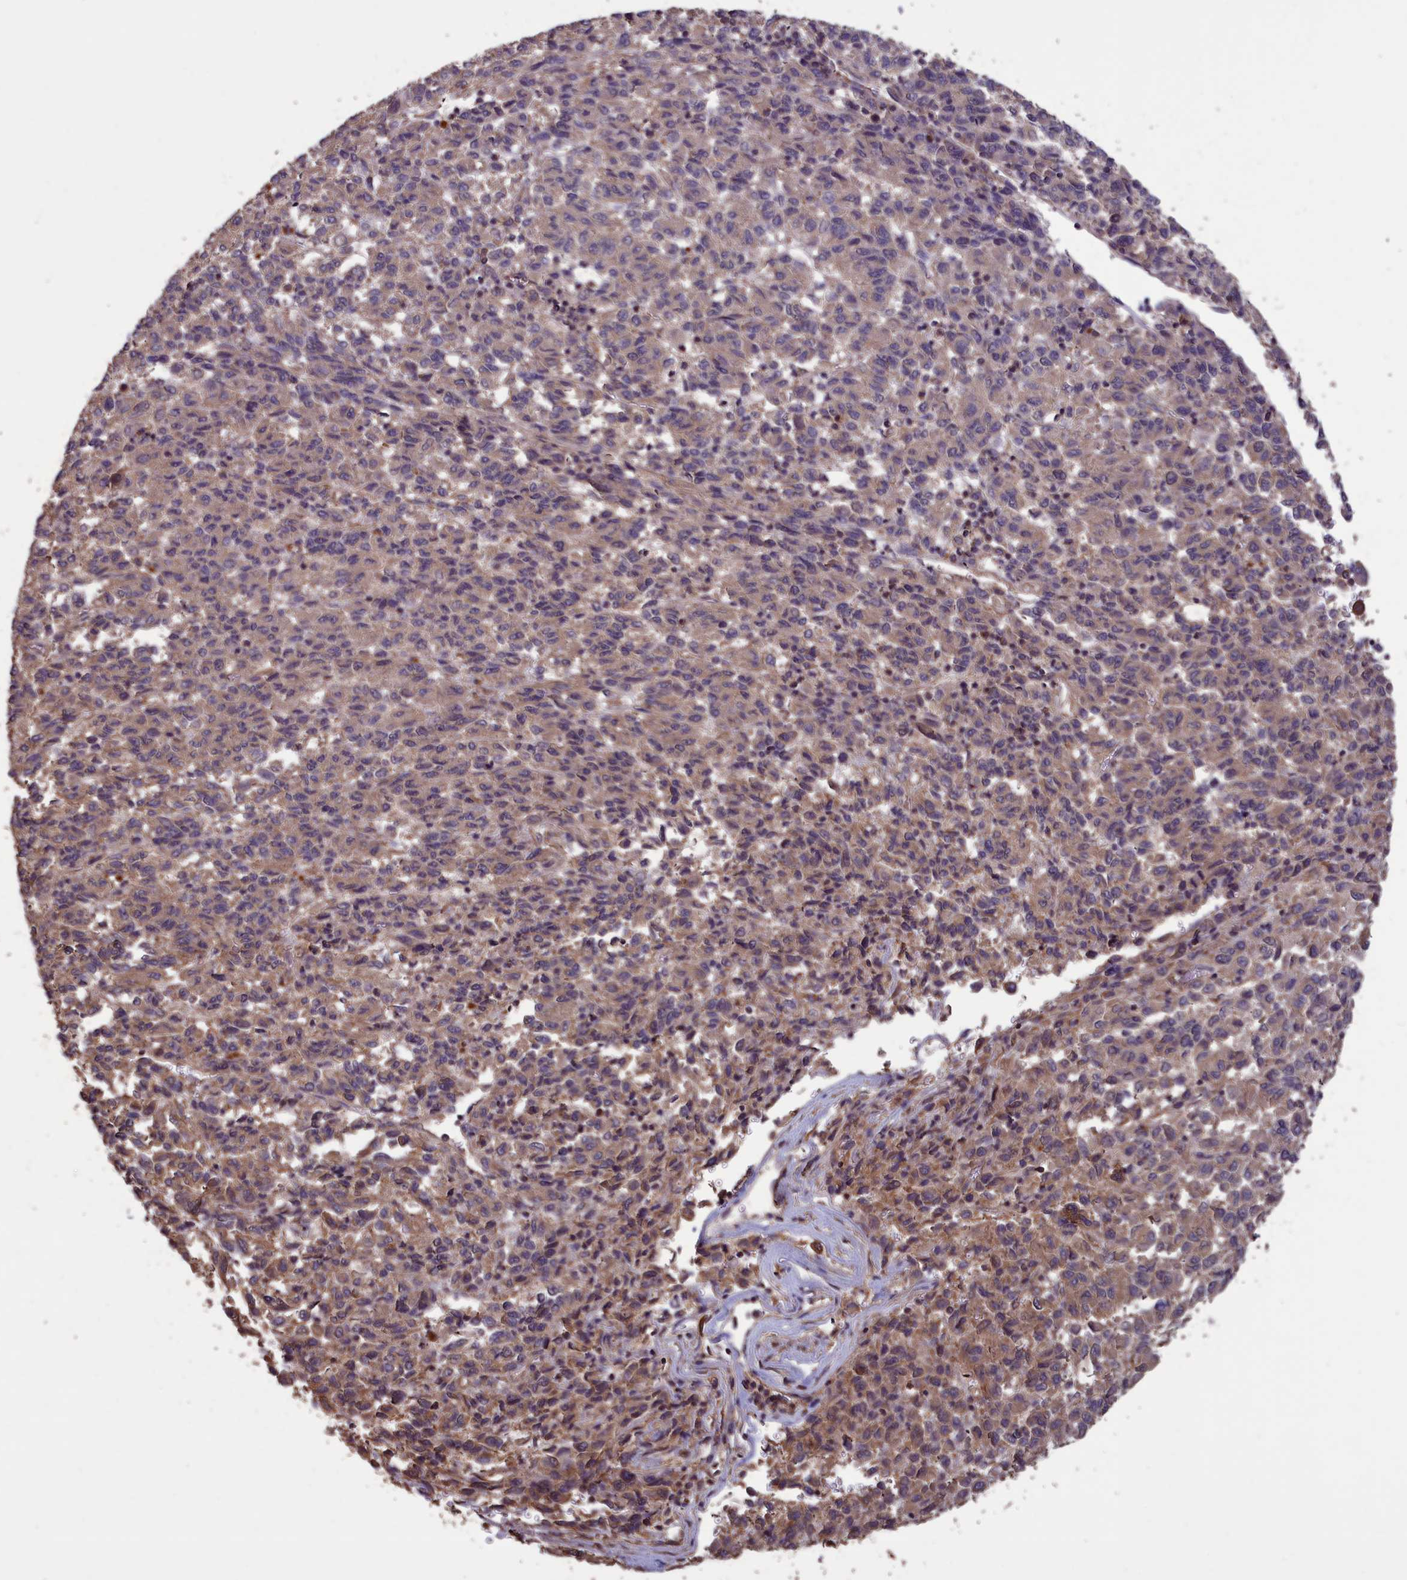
{"staining": {"intensity": "weak", "quantity": "25%-75%", "location": "cytoplasmic/membranous"}, "tissue": "melanoma", "cell_type": "Tumor cells", "image_type": "cancer", "snomed": [{"axis": "morphology", "description": "Malignant melanoma, Metastatic site"}, {"axis": "topography", "description": "Lung"}], "caption": "Approximately 25%-75% of tumor cells in melanoma show weak cytoplasmic/membranous protein positivity as visualized by brown immunohistochemical staining.", "gene": "DAPK3", "patient": {"sex": "male", "age": 64}}